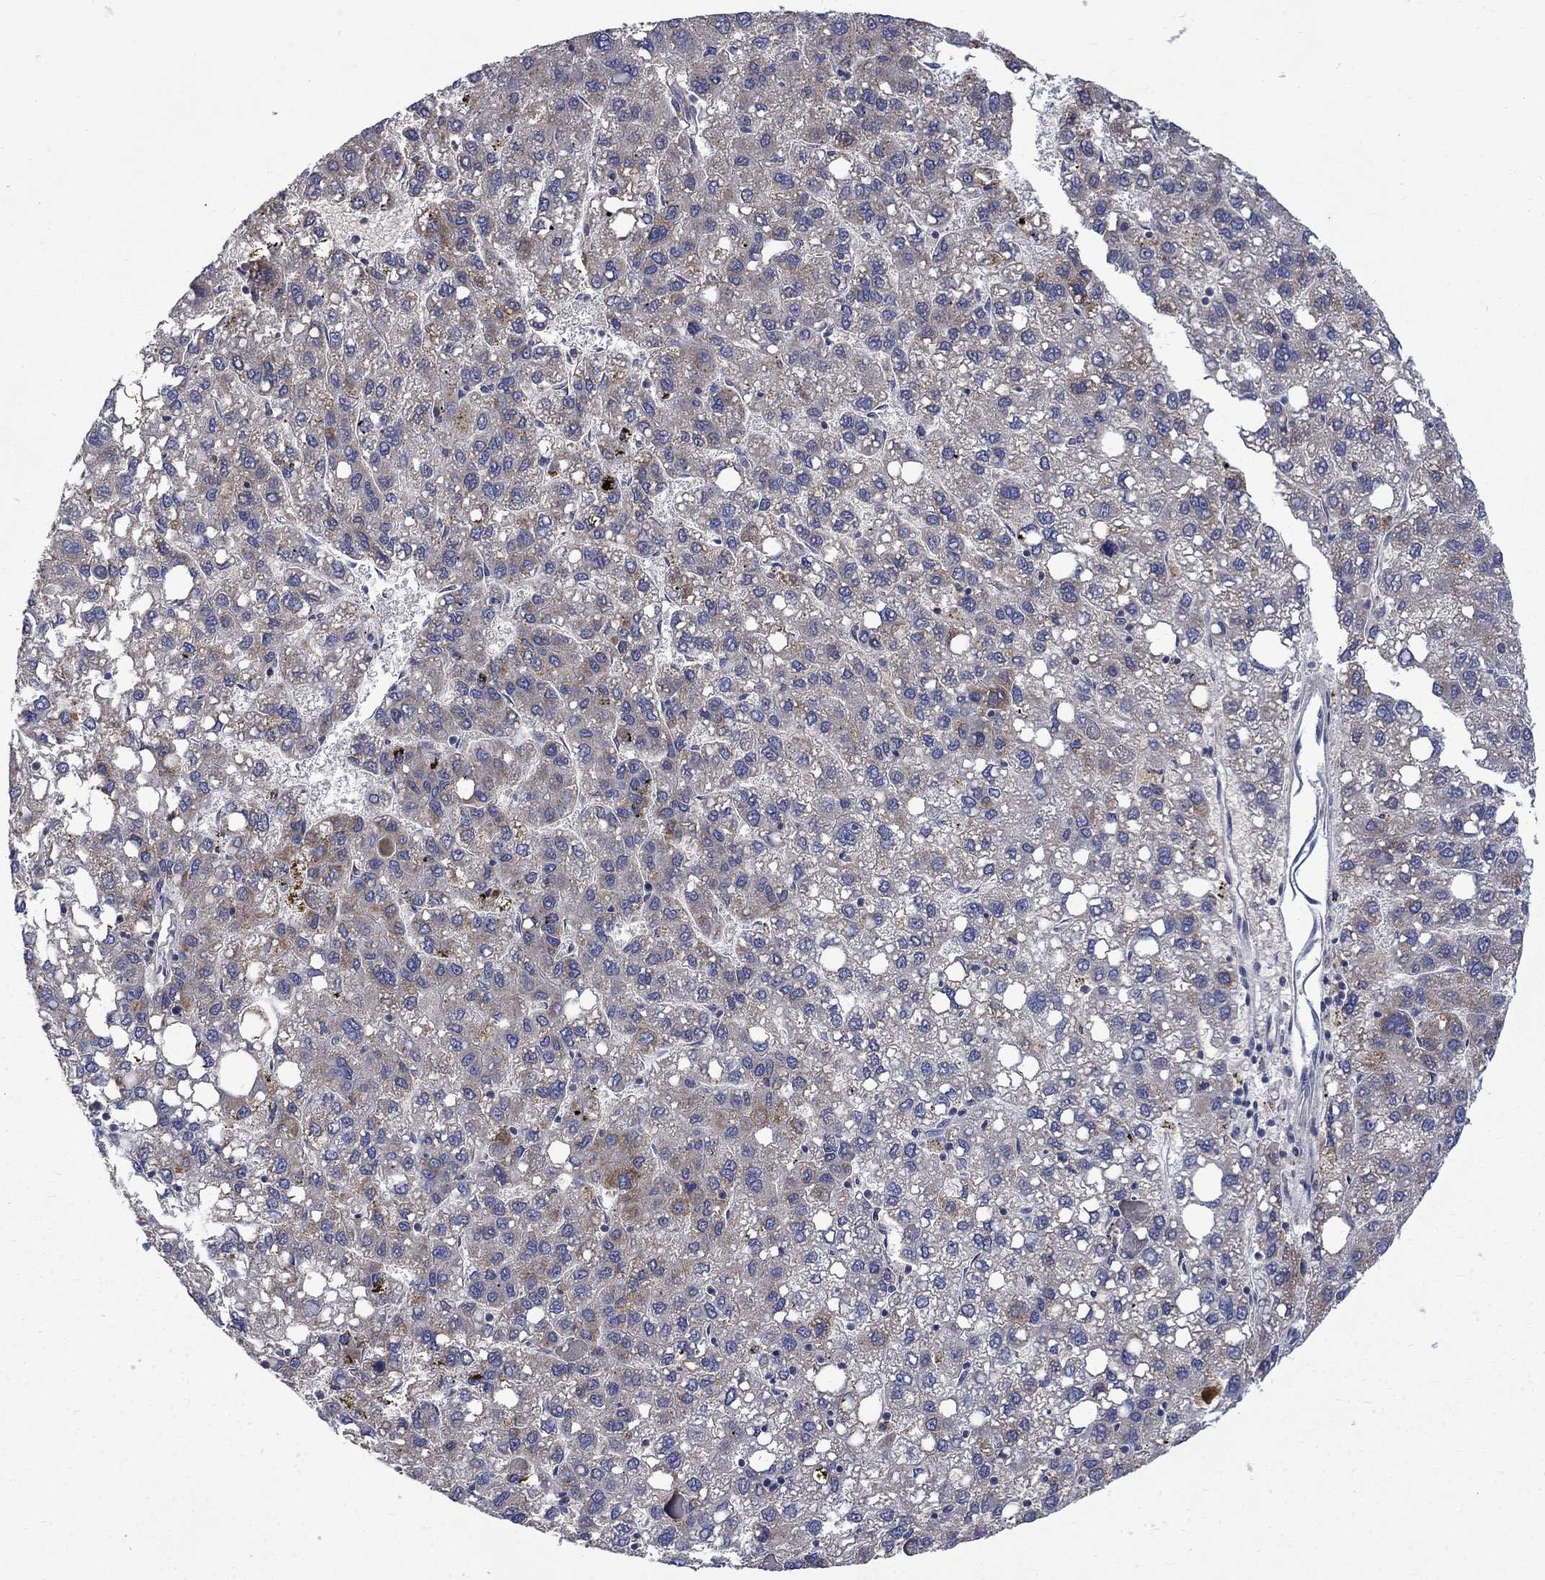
{"staining": {"intensity": "moderate", "quantity": "<25%", "location": "cytoplasmic/membranous"}, "tissue": "liver cancer", "cell_type": "Tumor cells", "image_type": "cancer", "snomed": [{"axis": "morphology", "description": "Carcinoma, Hepatocellular, NOS"}, {"axis": "topography", "description": "Liver"}], "caption": "The histopathology image shows a brown stain indicating the presence of a protein in the cytoplasmic/membranous of tumor cells in liver cancer (hepatocellular carcinoma).", "gene": "HSPA12A", "patient": {"sex": "female", "age": 82}}